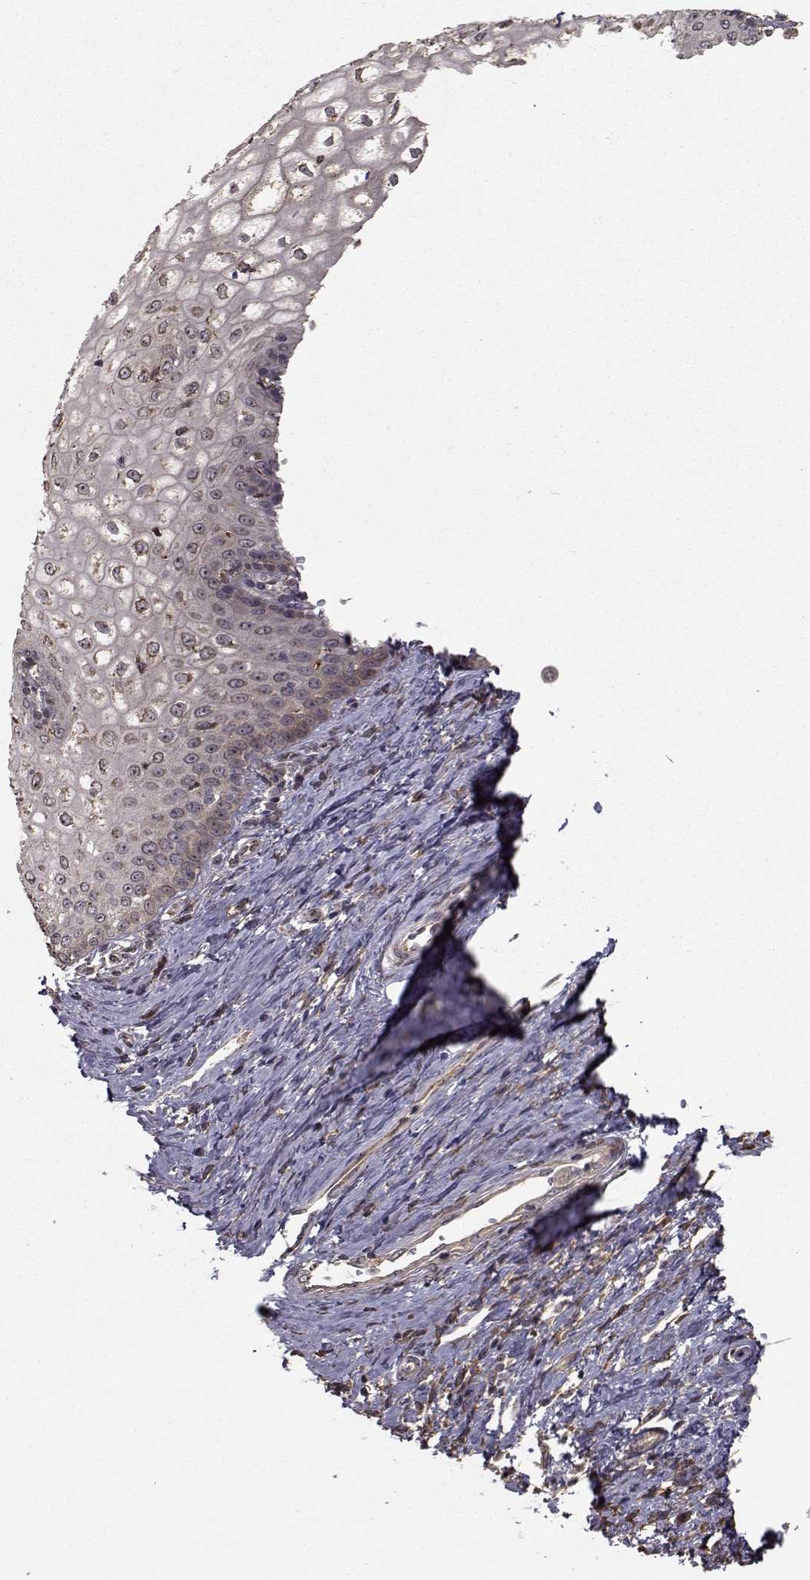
{"staining": {"intensity": "negative", "quantity": "none", "location": "none"}, "tissue": "cervical cancer", "cell_type": "Tumor cells", "image_type": "cancer", "snomed": [{"axis": "morphology", "description": "Squamous cell carcinoma, NOS"}, {"axis": "topography", "description": "Cervix"}], "caption": "Cervical squamous cell carcinoma was stained to show a protein in brown. There is no significant expression in tumor cells. (Stains: DAB (3,3'-diaminobenzidine) immunohistochemistry with hematoxylin counter stain, Microscopy: brightfield microscopy at high magnification).", "gene": "TRIP10", "patient": {"sex": "female", "age": 26}}